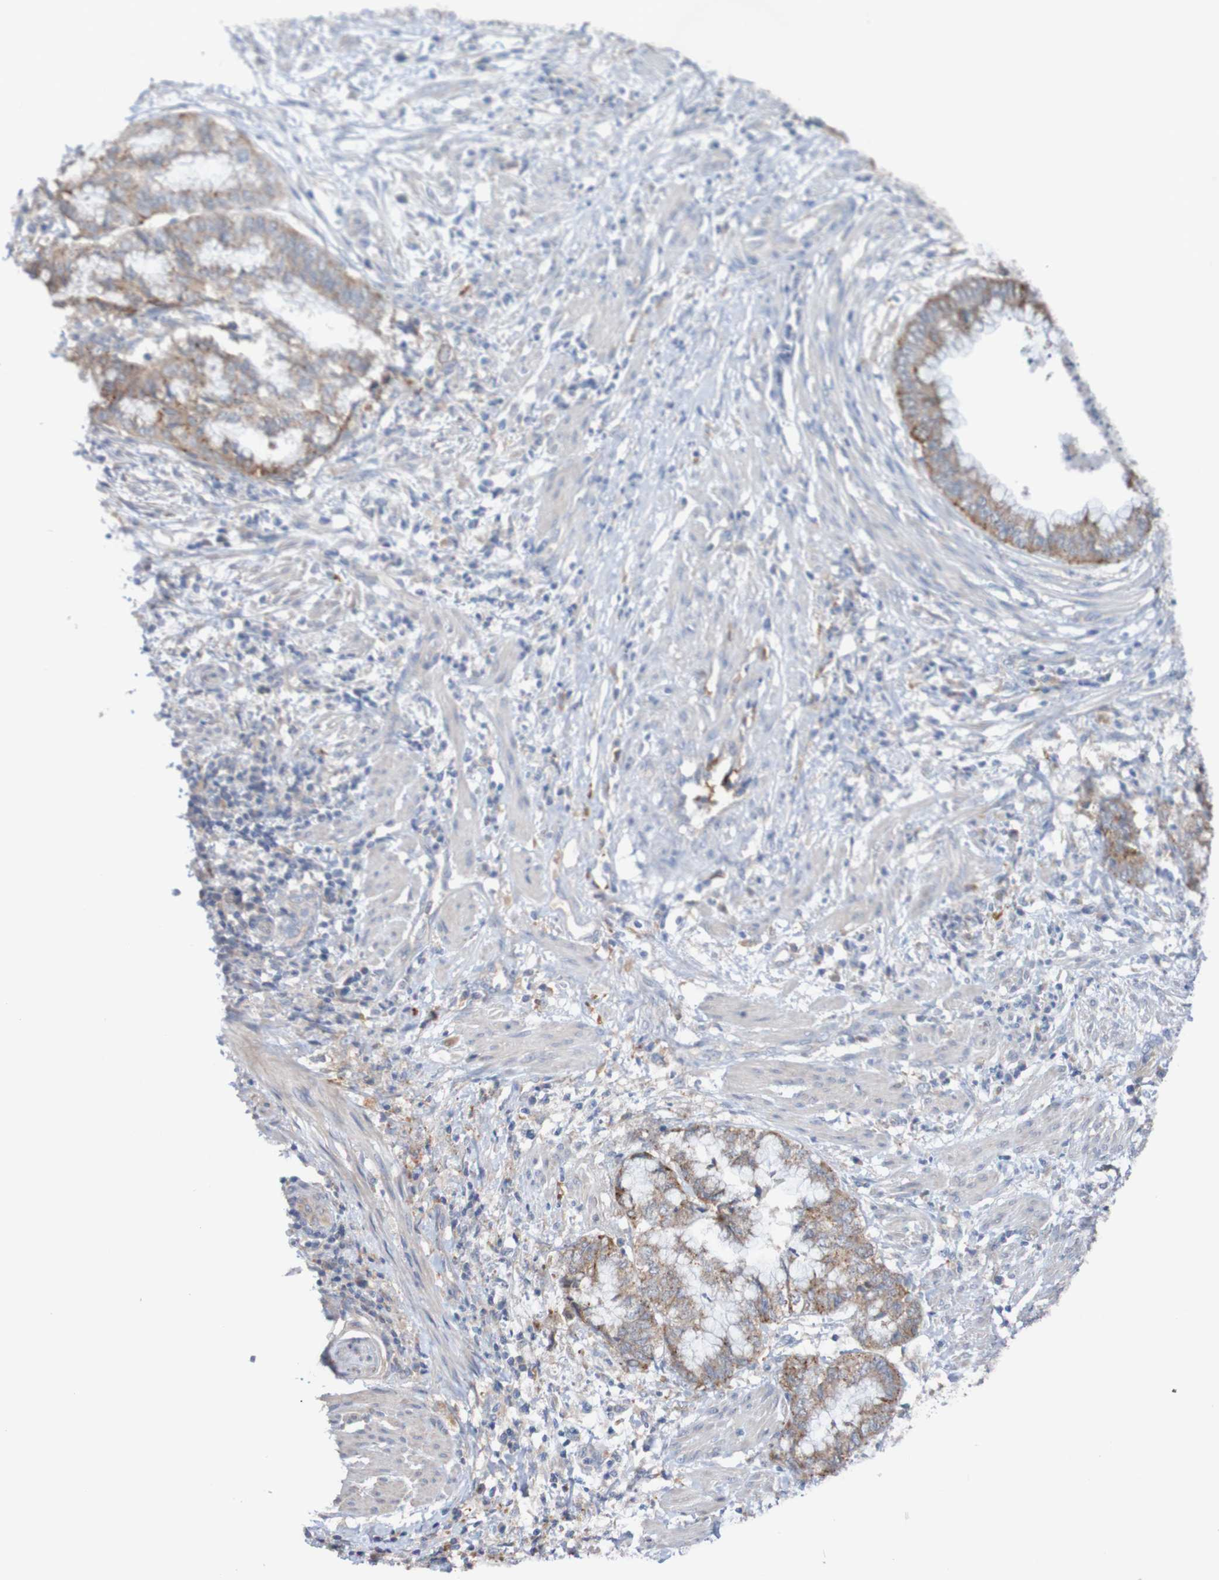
{"staining": {"intensity": "moderate", "quantity": ">75%", "location": "cytoplasmic/membranous"}, "tissue": "endometrial cancer", "cell_type": "Tumor cells", "image_type": "cancer", "snomed": [{"axis": "morphology", "description": "Necrosis, NOS"}, {"axis": "morphology", "description": "Adenocarcinoma, NOS"}, {"axis": "topography", "description": "Endometrium"}], "caption": "Adenocarcinoma (endometrial) tissue displays moderate cytoplasmic/membranous positivity in about >75% of tumor cells", "gene": "PHYH", "patient": {"sex": "female", "age": 79}}